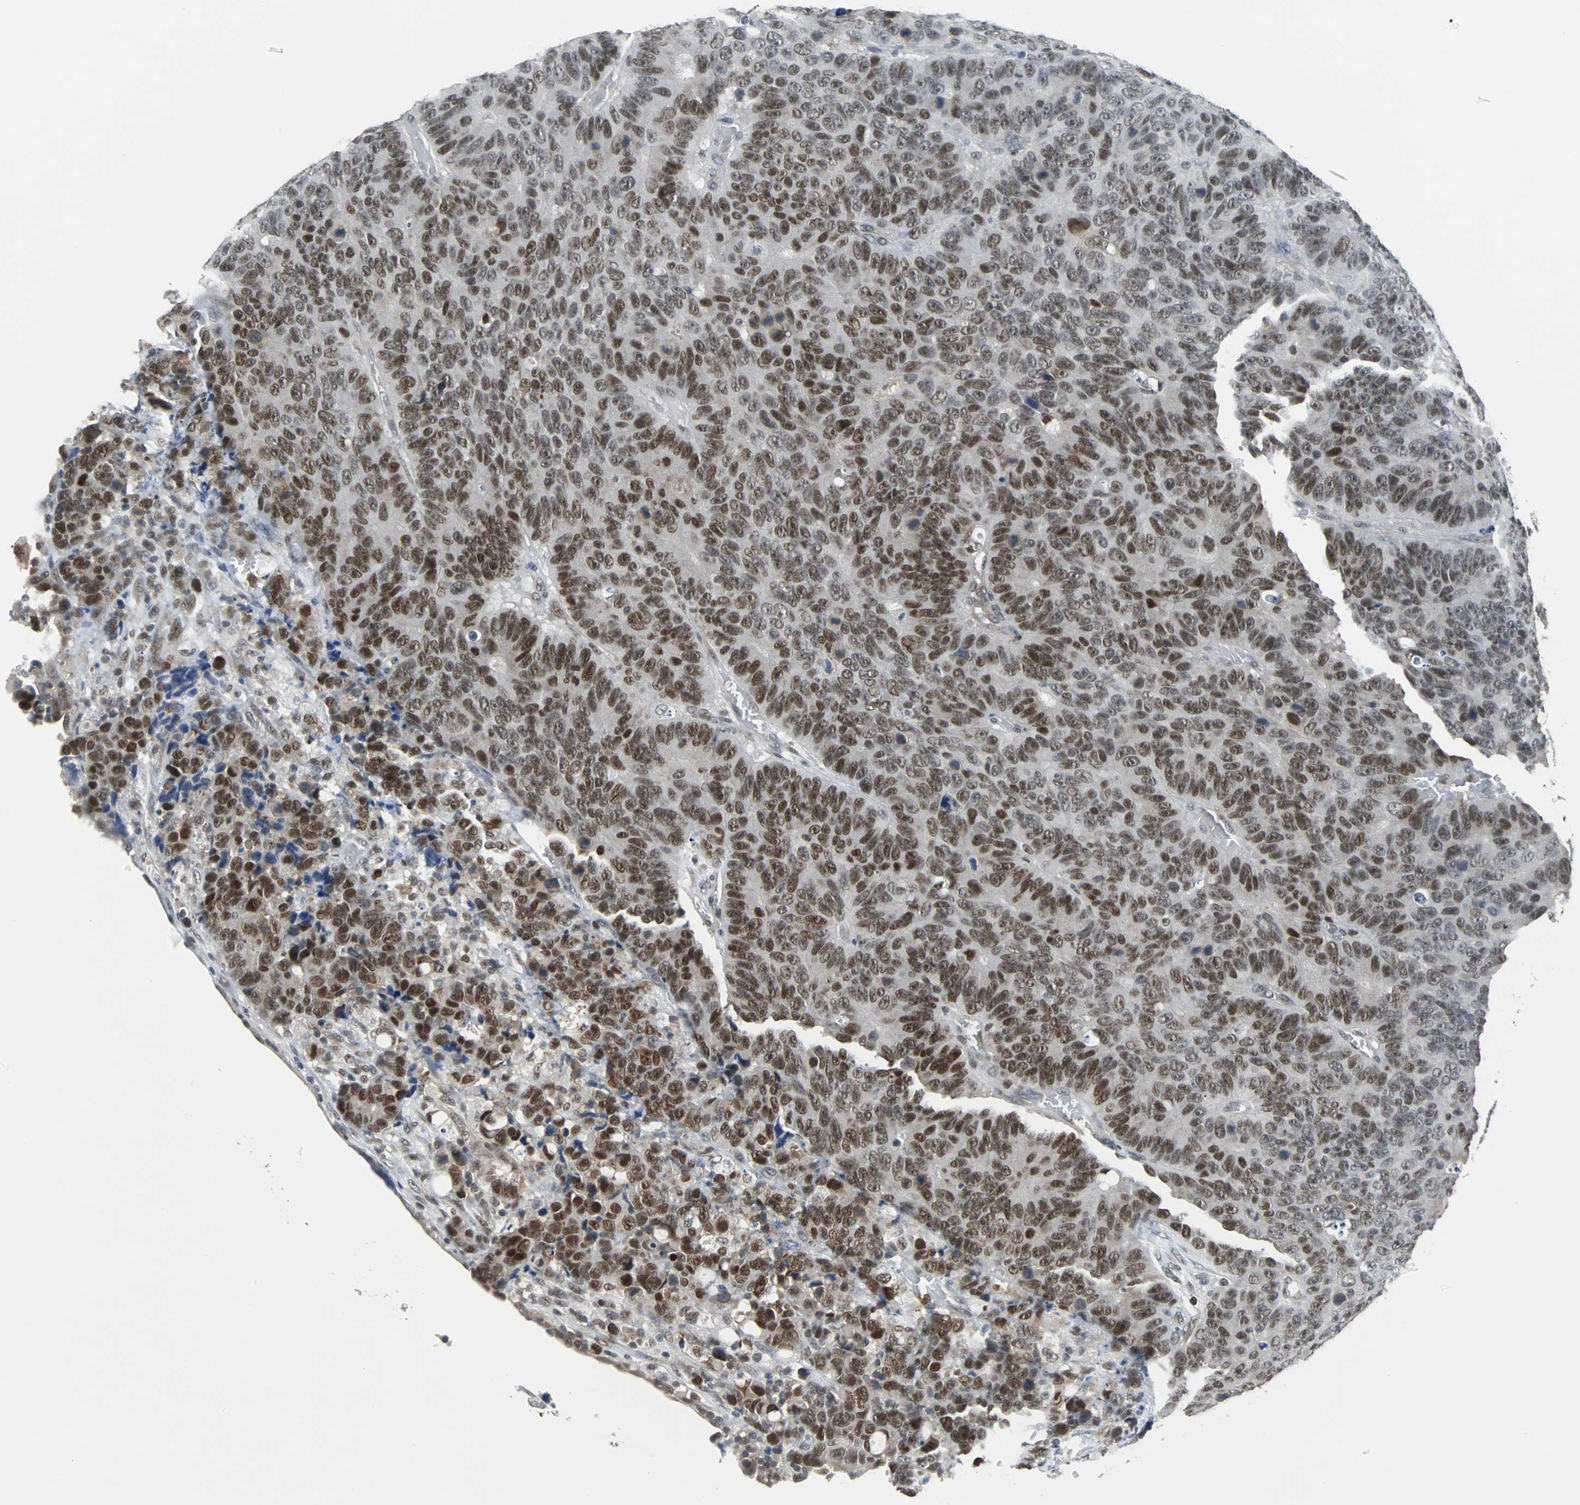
{"staining": {"intensity": "moderate", "quantity": ">75%", "location": "nuclear"}, "tissue": "colorectal cancer", "cell_type": "Tumor cells", "image_type": "cancer", "snomed": [{"axis": "morphology", "description": "Adenocarcinoma, NOS"}, {"axis": "topography", "description": "Colon"}], "caption": "DAB (3,3'-diaminobenzidine) immunohistochemical staining of human adenocarcinoma (colorectal) reveals moderate nuclear protein positivity in about >75% of tumor cells.", "gene": "SIRT1", "patient": {"sex": "female", "age": 86}}